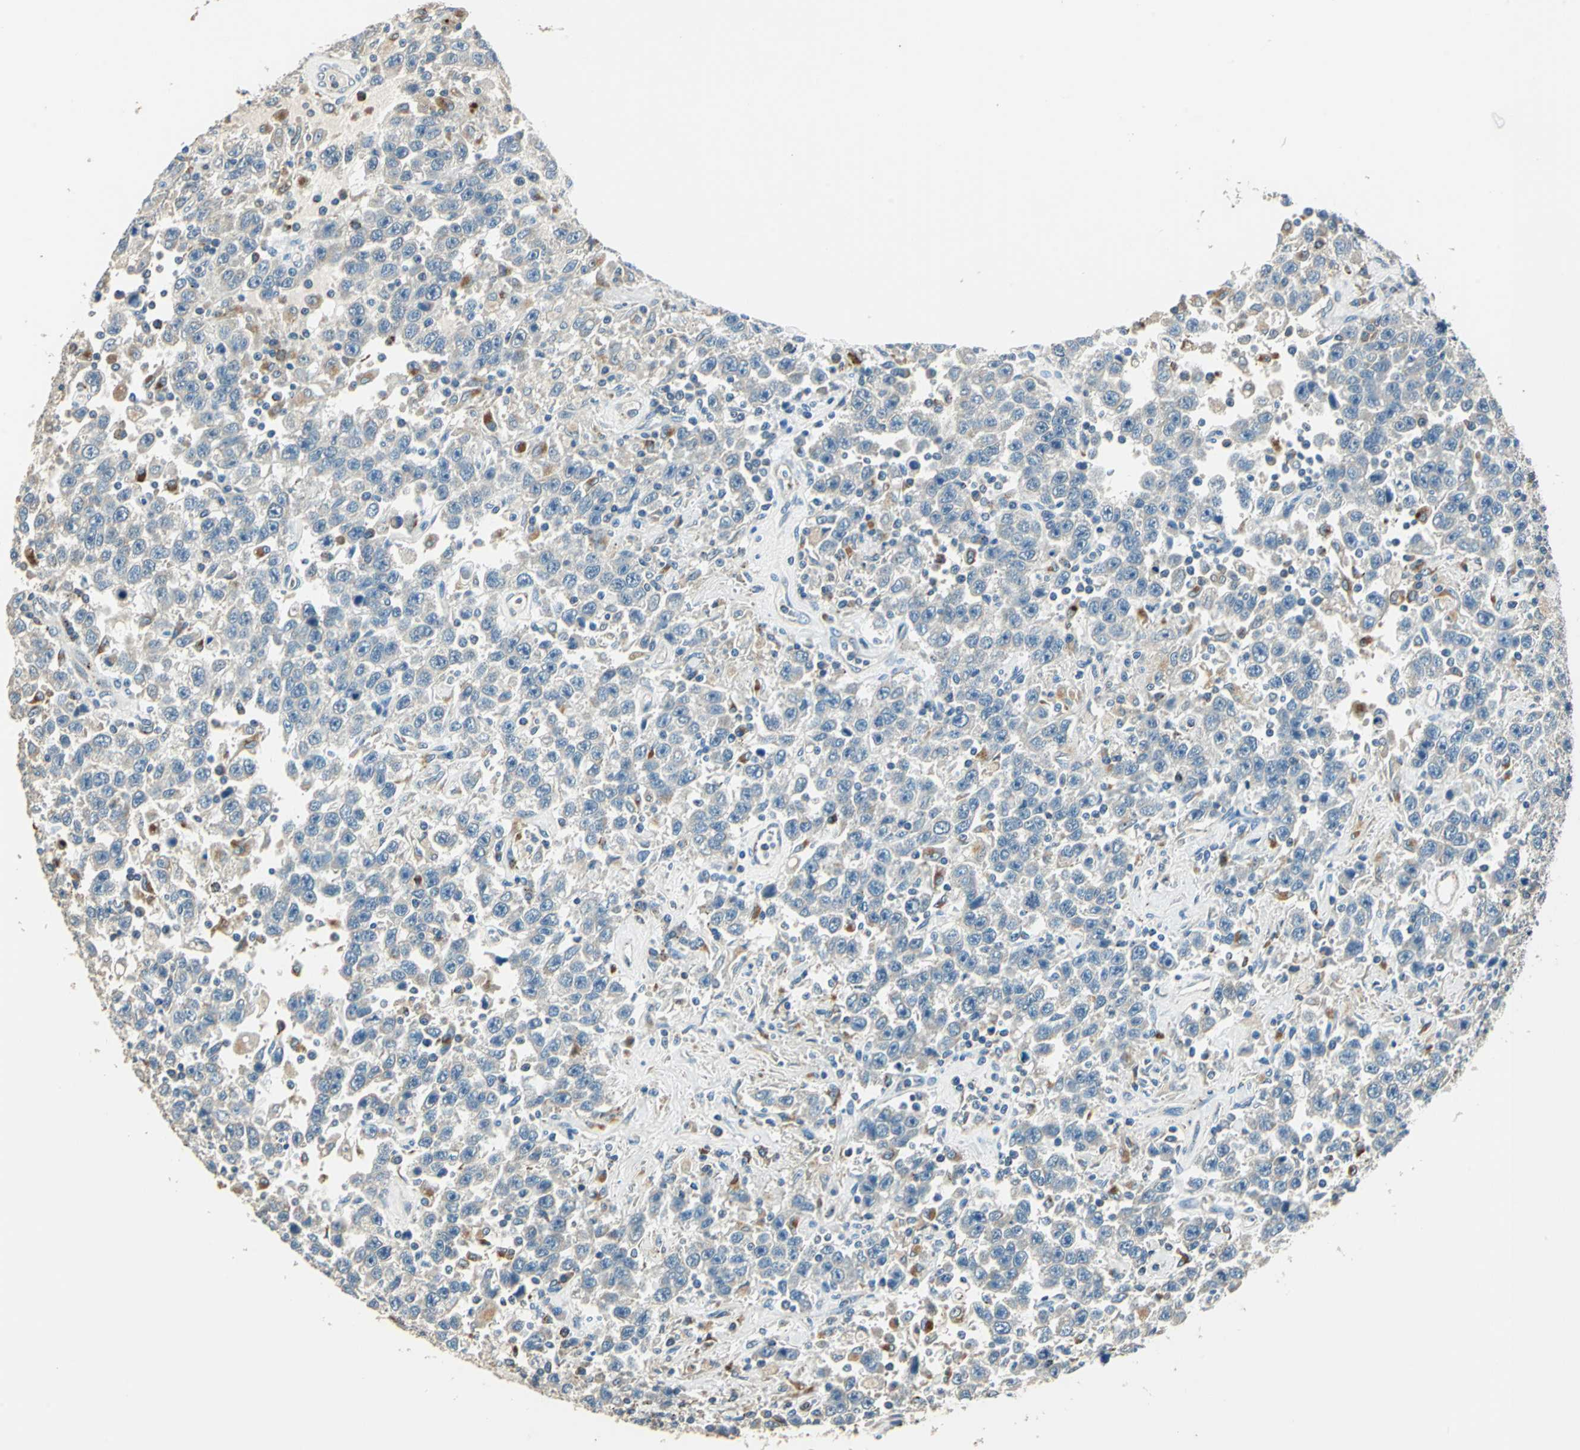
{"staining": {"intensity": "negative", "quantity": "none", "location": "none"}, "tissue": "testis cancer", "cell_type": "Tumor cells", "image_type": "cancer", "snomed": [{"axis": "morphology", "description": "Seminoma, NOS"}, {"axis": "topography", "description": "Testis"}], "caption": "The immunohistochemistry histopathology image has no significant expression in tumor cells of testis cancer (seminoma) tissue.", "gene": "NIT1", "patient": {"sex": "male", "age": 41}}